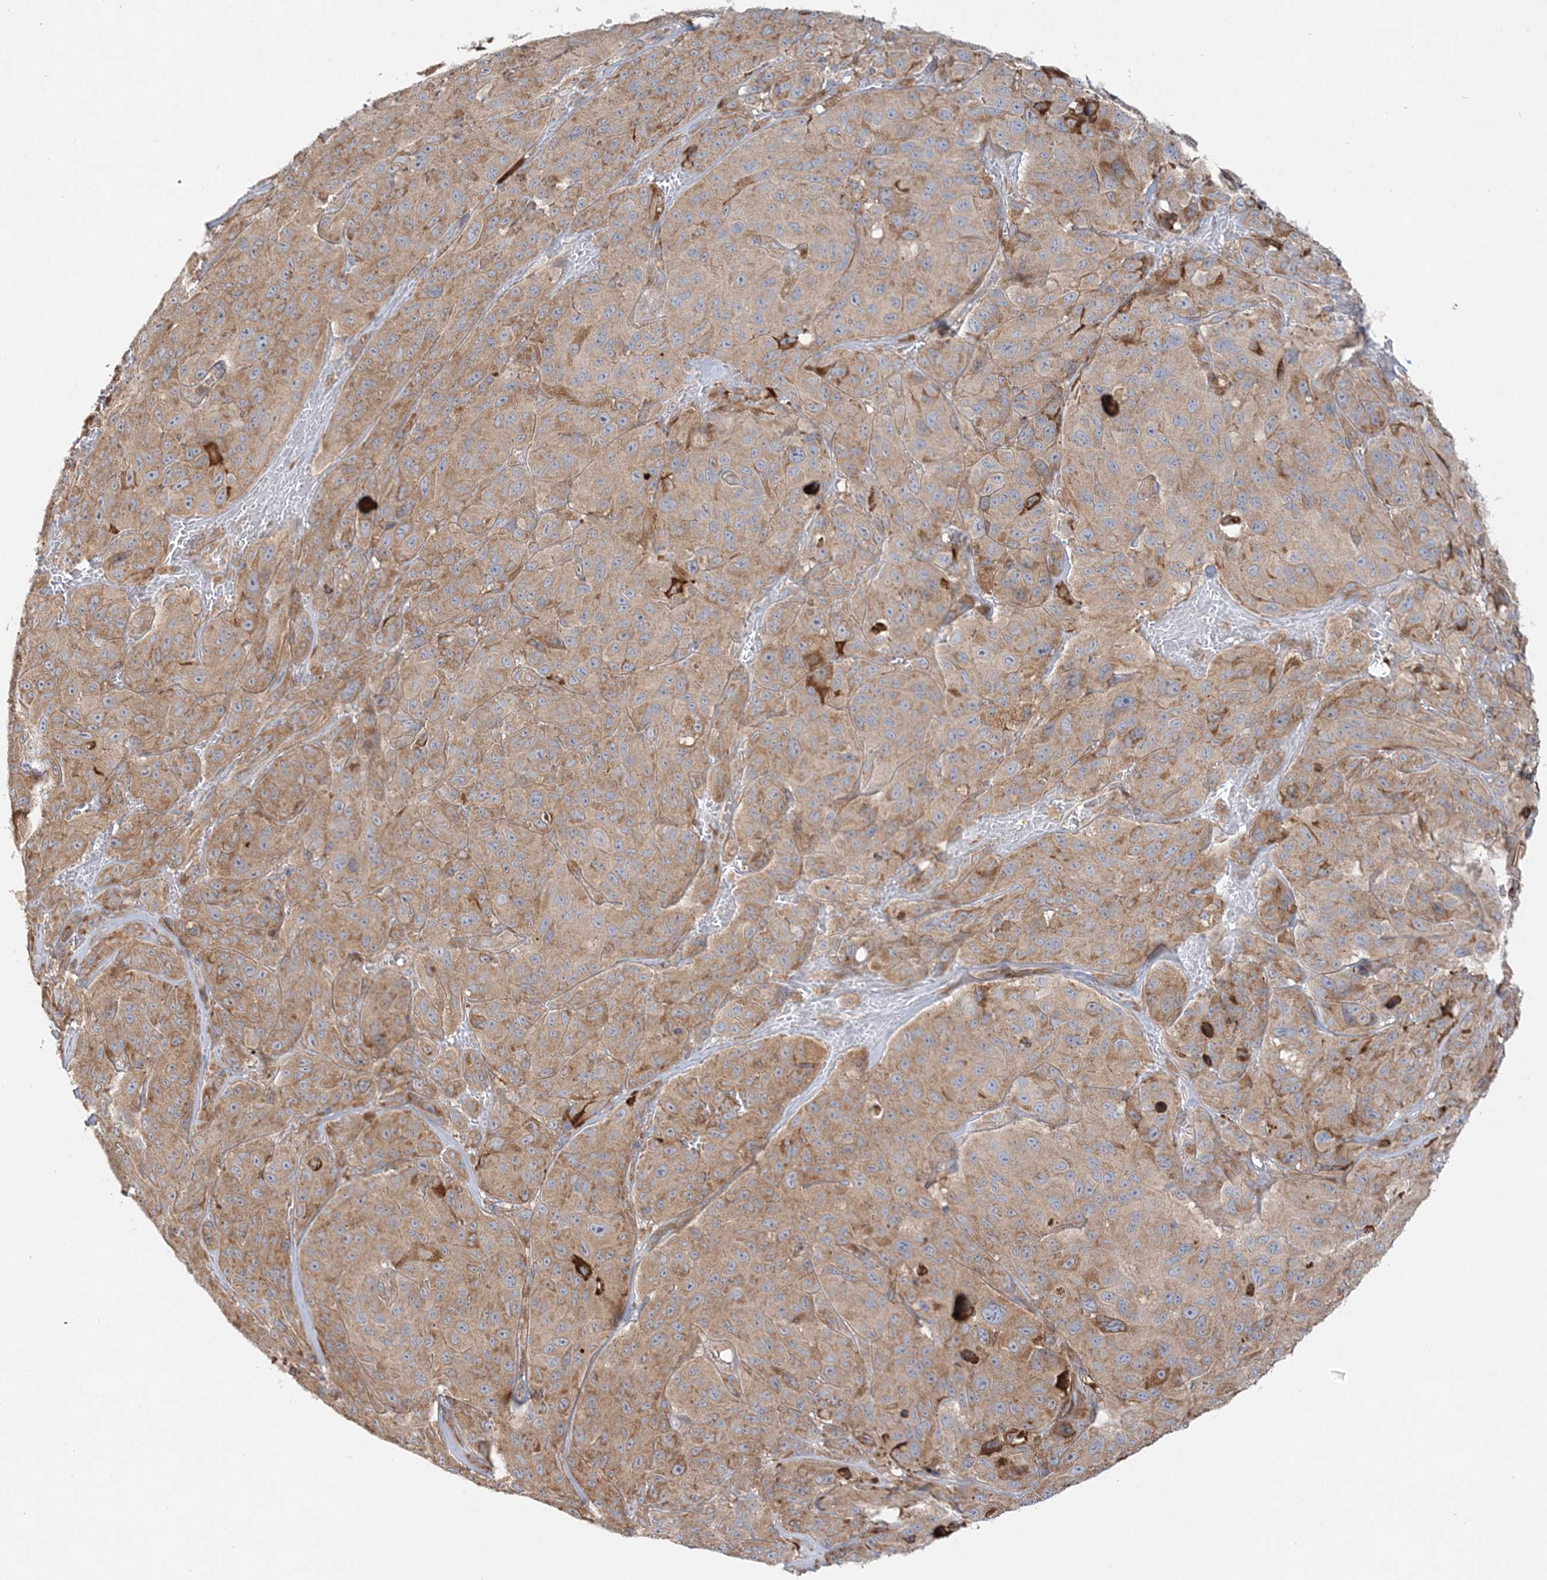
{"staining": {"intensity": "weak", "quantity": "25%-75%", "location": "cytoplasmic/membranous"}, "tissue": "melanoma", "cell_type": "Tumor cells", "image_type": "cancer", "snomed": [{"axis": "morphology", "description": "Malignant melanoma, NOS"}, {"axis": "topography", "description": "Skin"}], "caption": "IHC histopathology image of neoplastic tissue: malignant melanoma stained using immunohistochemistry shows low levels of weak protein expression localized specifically in the cytoplasmic/membranous of tumor cells, appearing as a cytoplasmic/membranous brown color.", "gene": "ZFYVE16", "patient": {"sex": "male", "age": 66}}